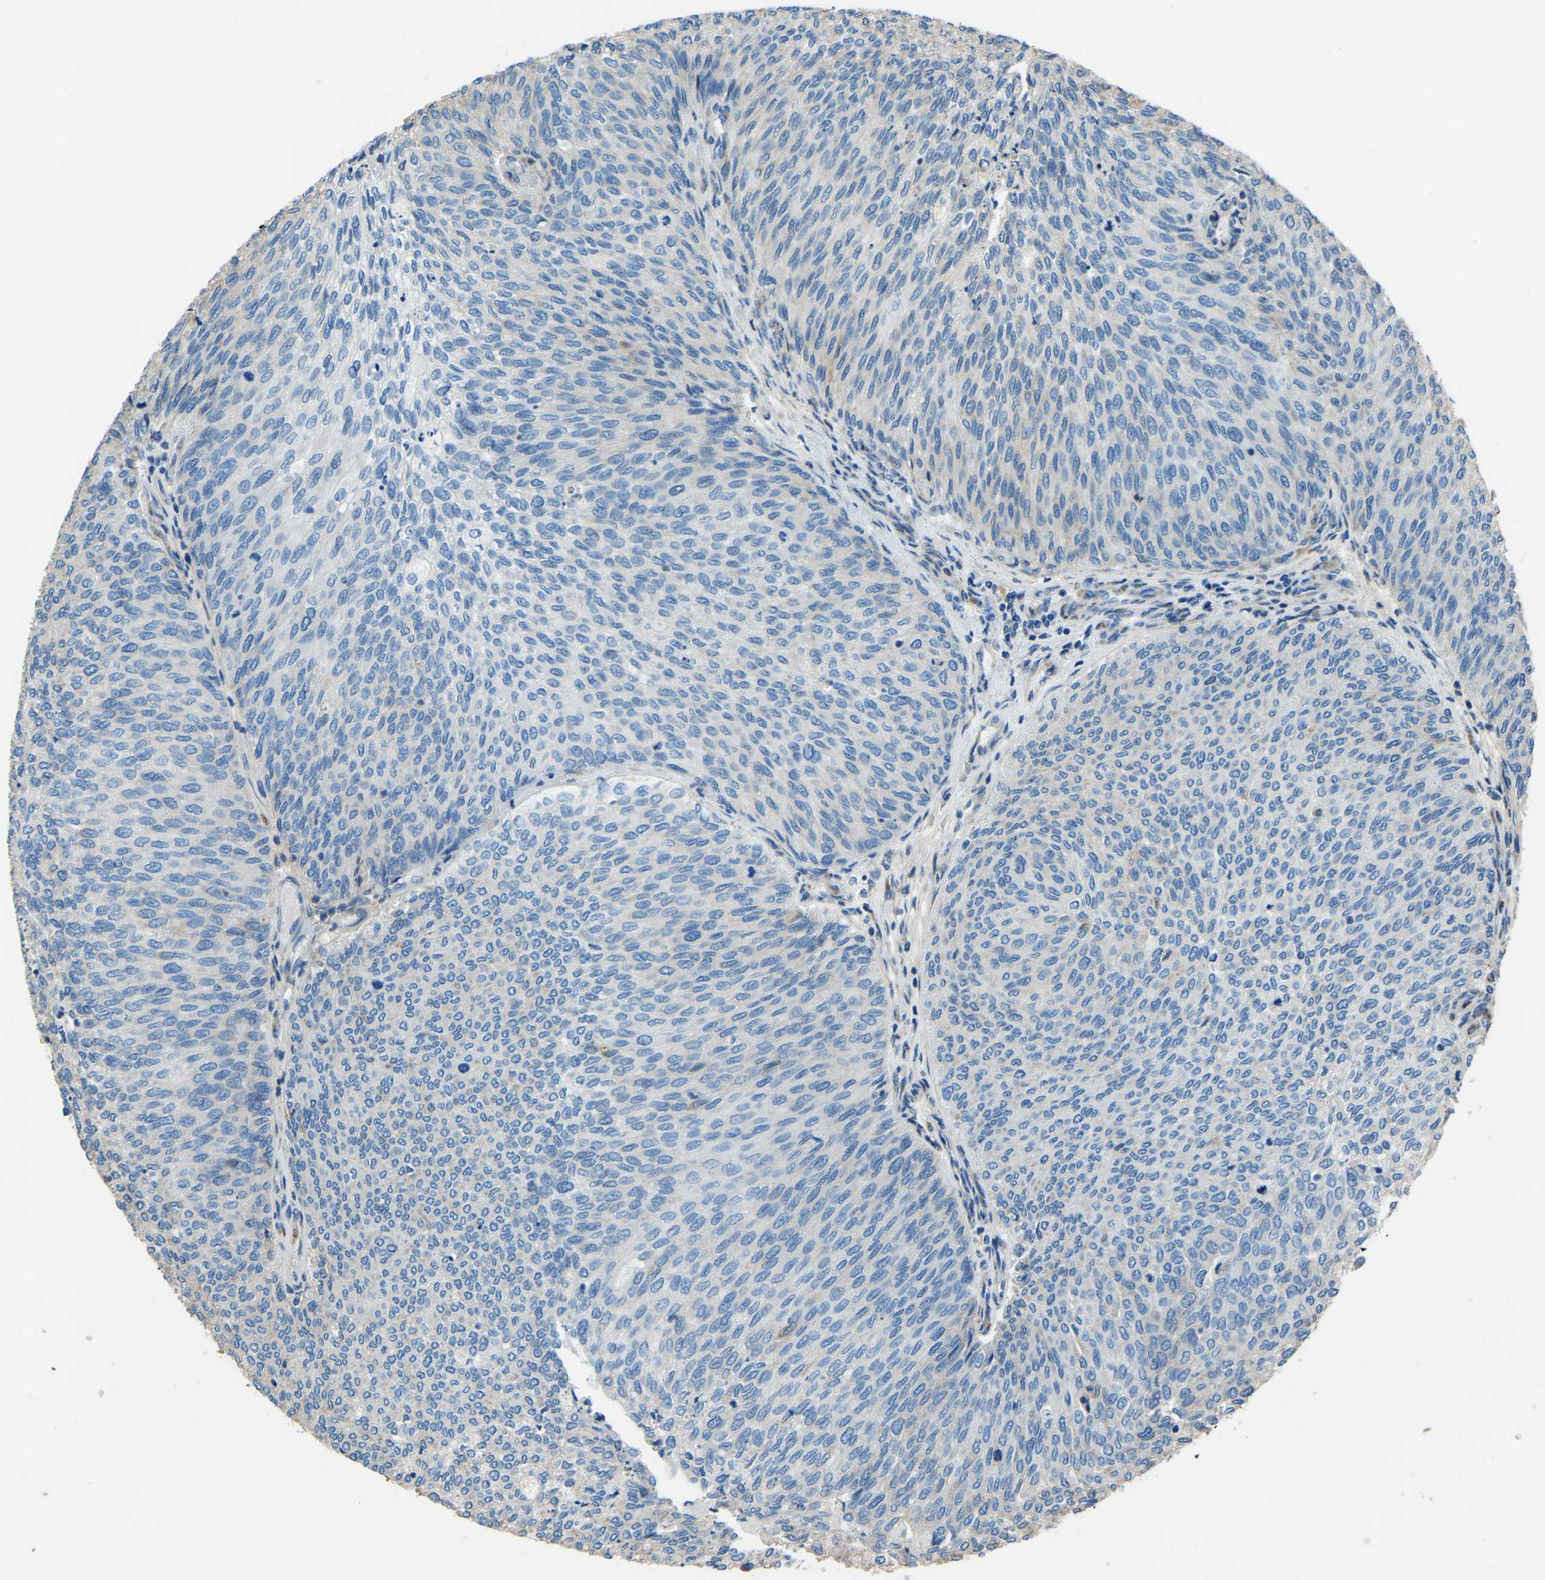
{"staining": {"intensity": "negative", "quantity": "none", "location": "none"}, "tissue": "urothelial cancer", "cell_type": "Tumor cells", "image_type": "cancer", "snomed": [{"axis": "morphology", "description": "Urothelial carcinoma, Low grade"}, {"axis": "topography", "description": "Urinary bladder"}], "caption": "Tumor cells show no significant protein staining in urothelial cancer.", "gene": "COL3A1", "patient": {"sex": "female", "age": 79}}